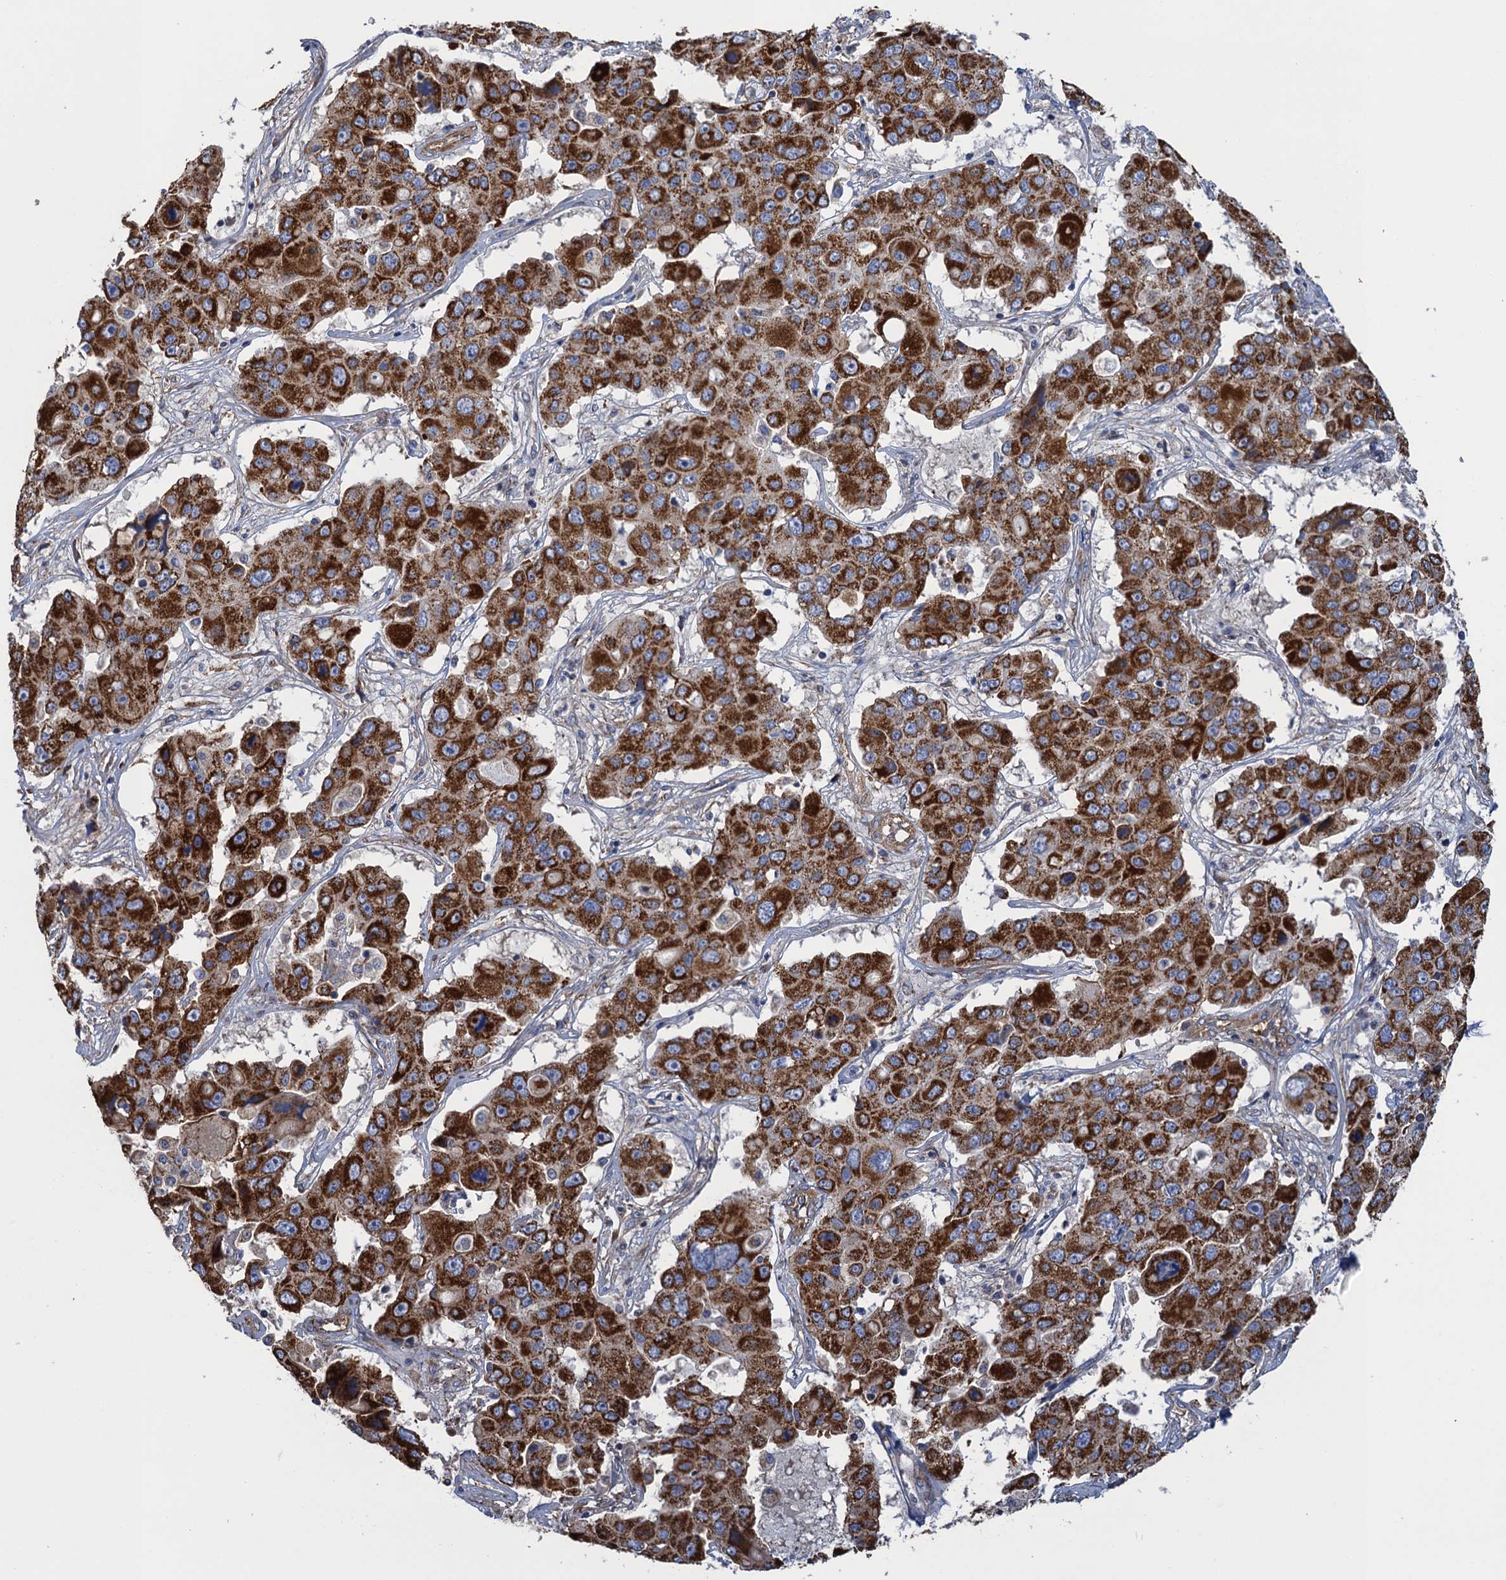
{"staining": {"intensity": "strong", "quantity": ">75%", "location": "cytoplasmic/membranous"}, "tissue": "liver cancer", "cell_type": "Tumor cells", "image_type": "cancer", "snomed": [{"axis": "morphology", "description": "Cholangiocarcinoma"}, {"axis": "topography", "description": "Liver"}], "caption": "Liver cholangiocarcinoma stained with IHC shows strong cytoplasmic/membranous positivity in about >75% of tumor cells. (DAB IHC with brightfield microscopy, high magnification).", "gene": "GCSH", "patient": {"sex": "male", "age": 67}}